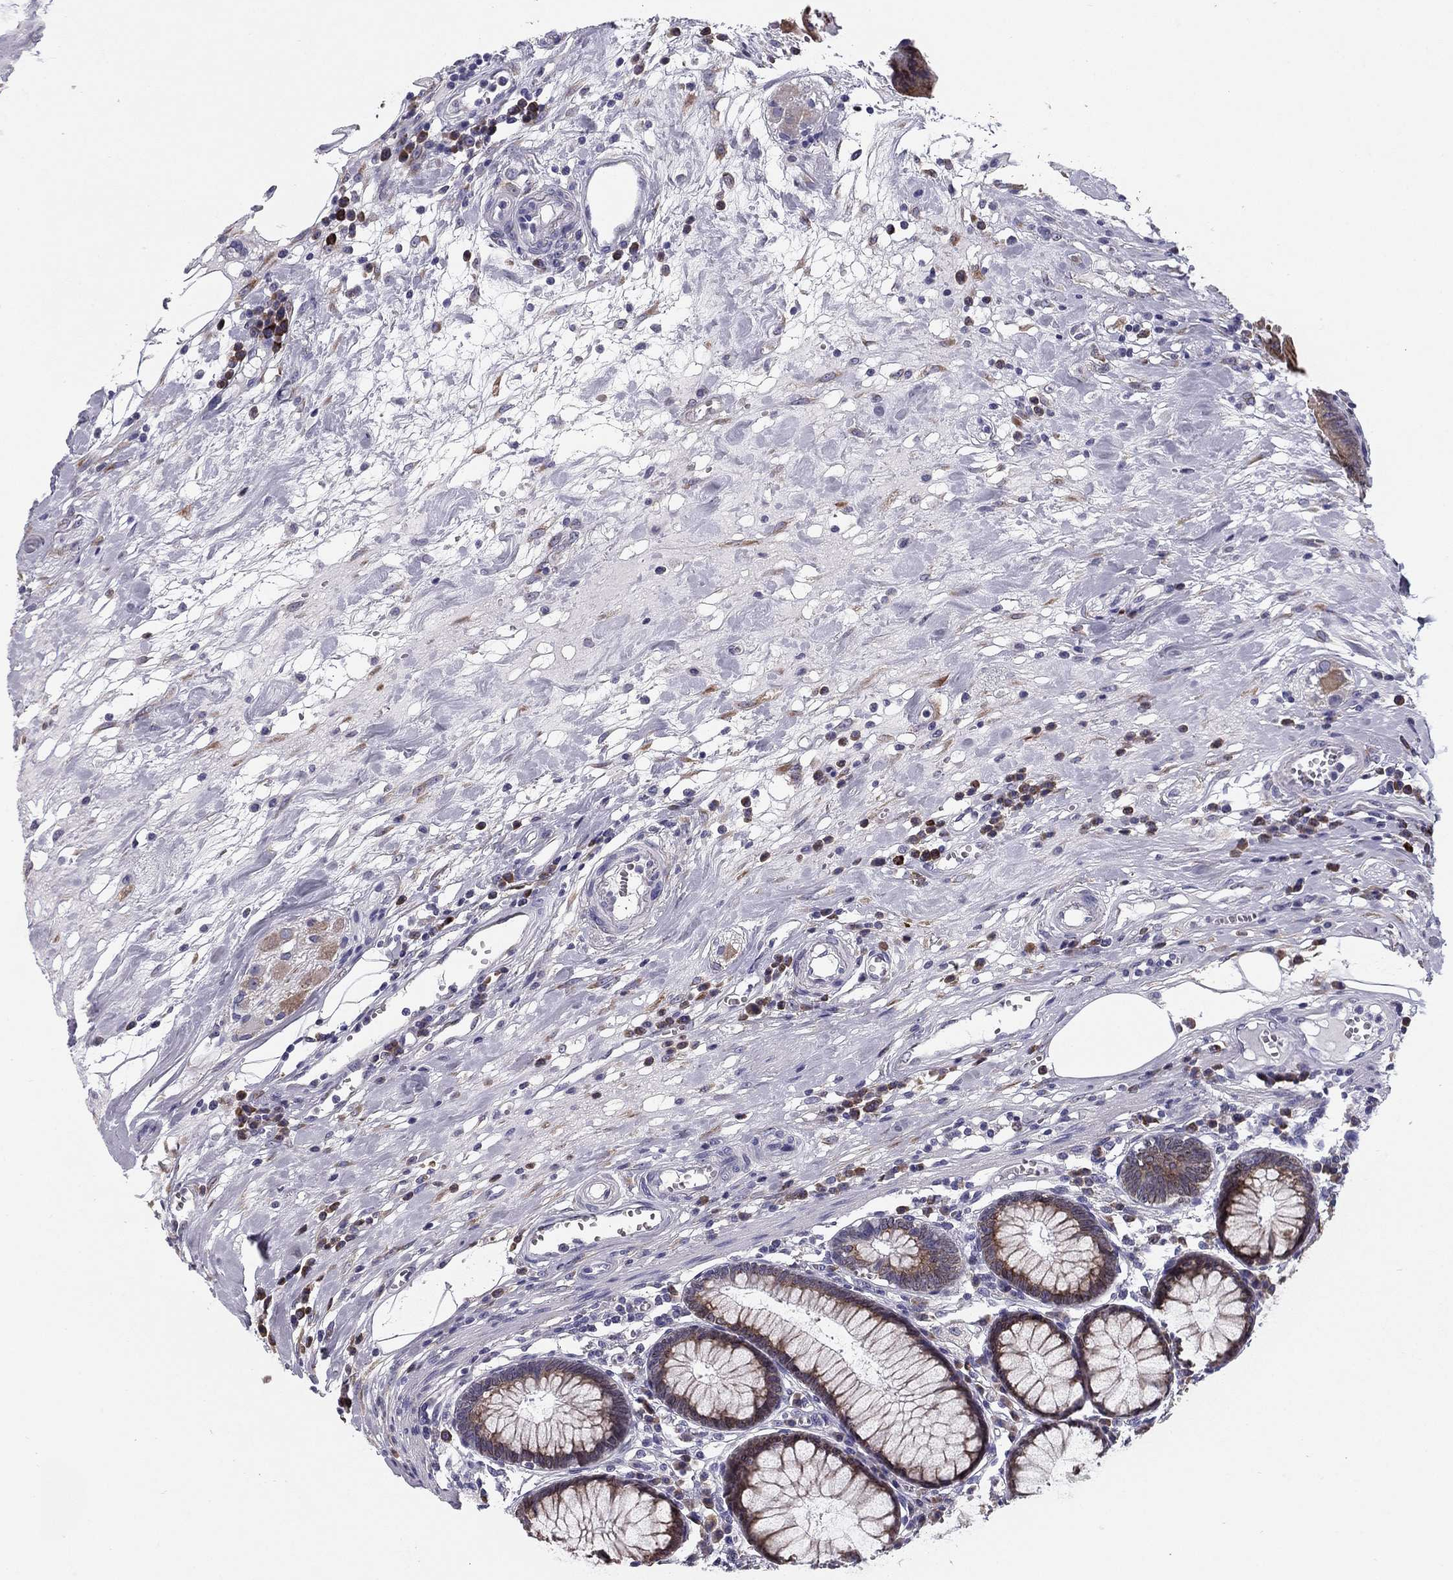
{"staining": {"intensity": "negative", "quantity": "none", "location": "none"}, "tissue": "colon", "cell_type": "Endothelial cells", "image_type": "normal", "snomed": [{"axis": "morphology", "description": "Normal tissue, NOS"}, {"axis": "topography", "description": "Colon"}], "caption": "Micrograph shows no significant protein positivity in endothelial cells of normal colon. (Immunohistochemistry, brightfield microscopy, high magnification).", "gene": "TMED3", "patient": {"sex": "male", "age": 65}}